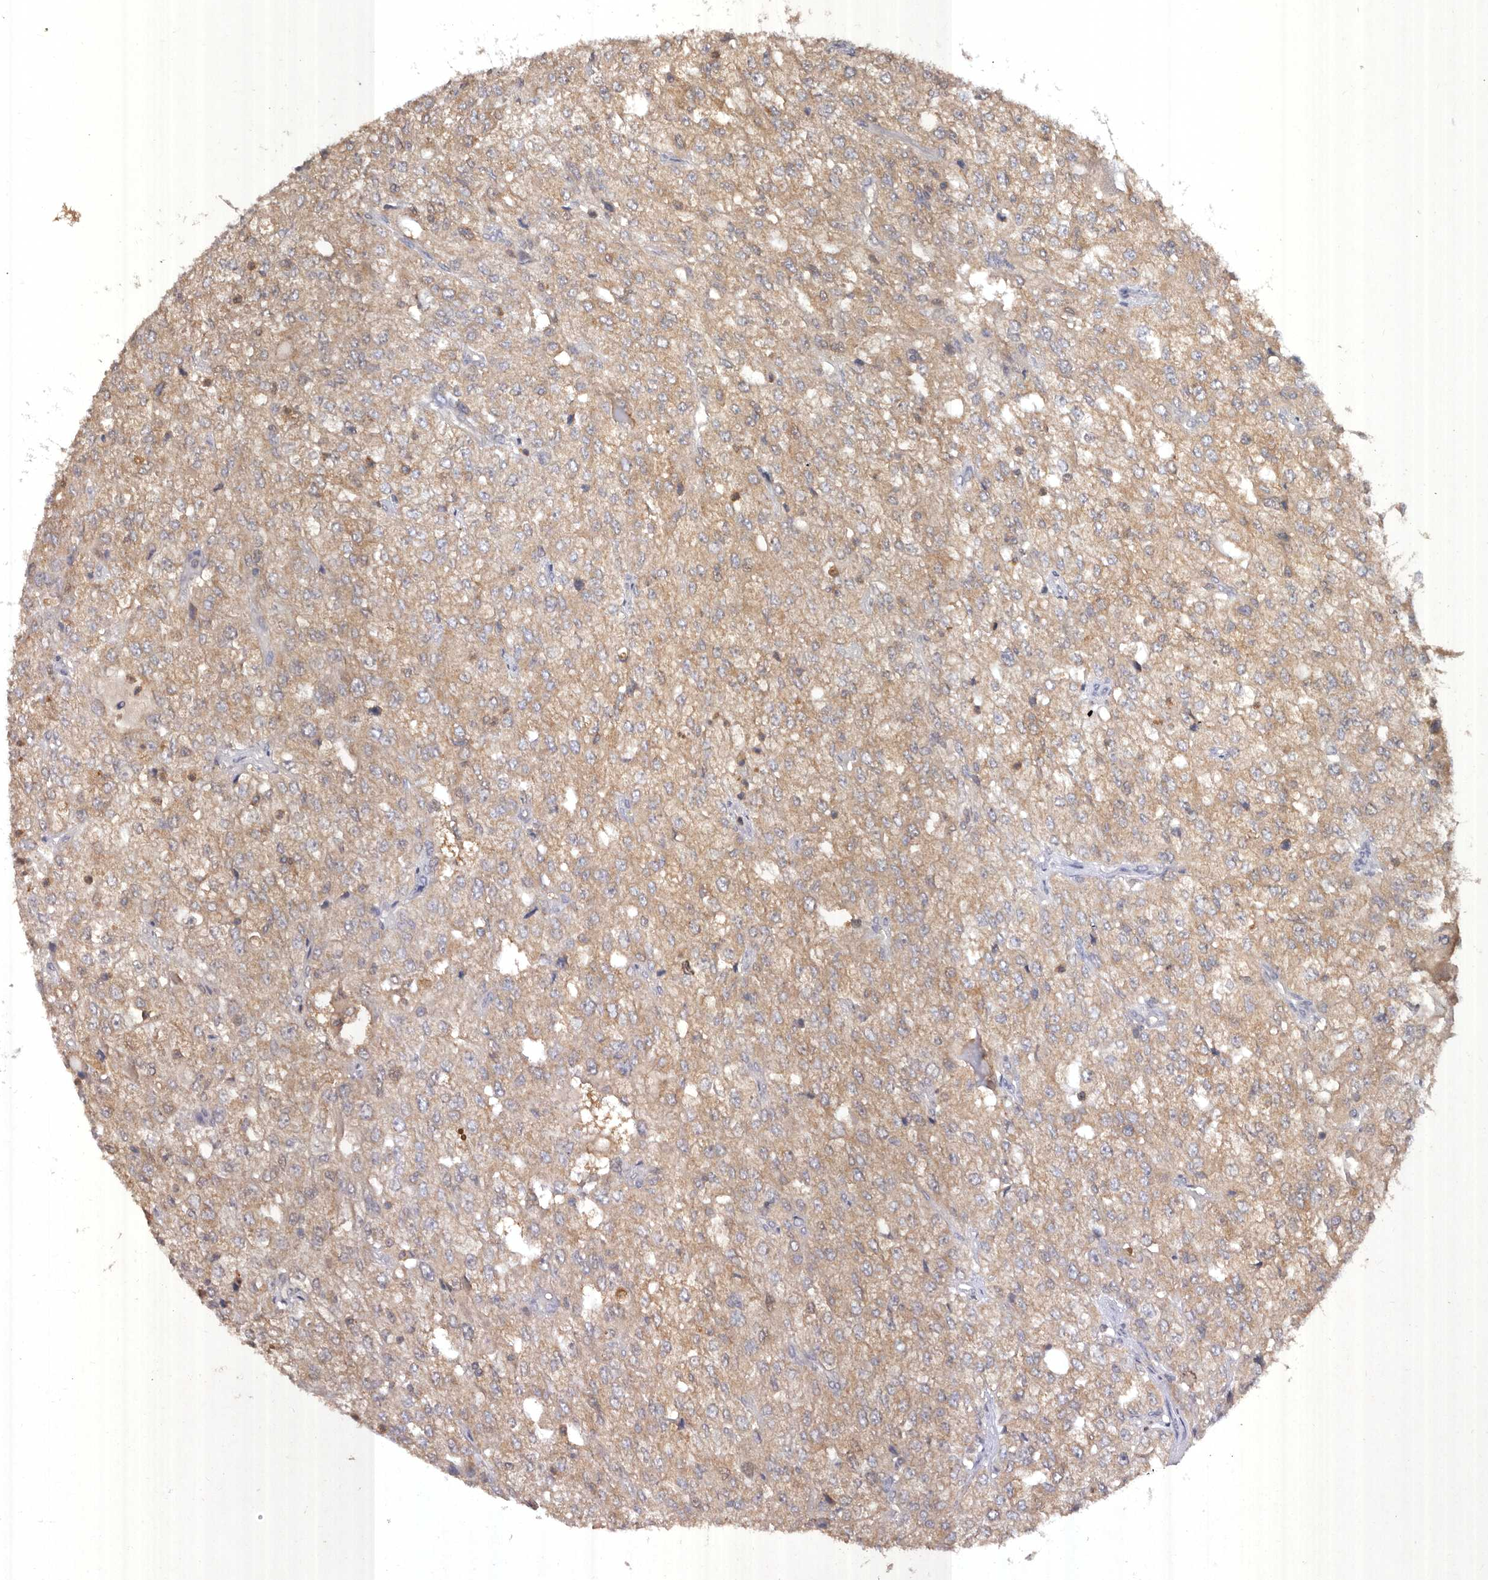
{"staining": {"intensity": "moderate", "quantity": ">75%", "location": "cytoplasmic/membranous"}, "tissue": "renal cancer", "cell_type": "Tumor cells", "image_type": "cancer", "snomed": [{"axis": "morphology", "description": "Adenocarcinoma, NOS"}, {"axis": "topography", "description": "Kidney"}], "caption": "Protein positivity by IHC reveals moderate cytoplasmic/membranous staining in approximately >75% of tumor cells in renal adenocarcinoma.", "gene": "EDEM1", "patient": {"sex": "female", "age": 54}}